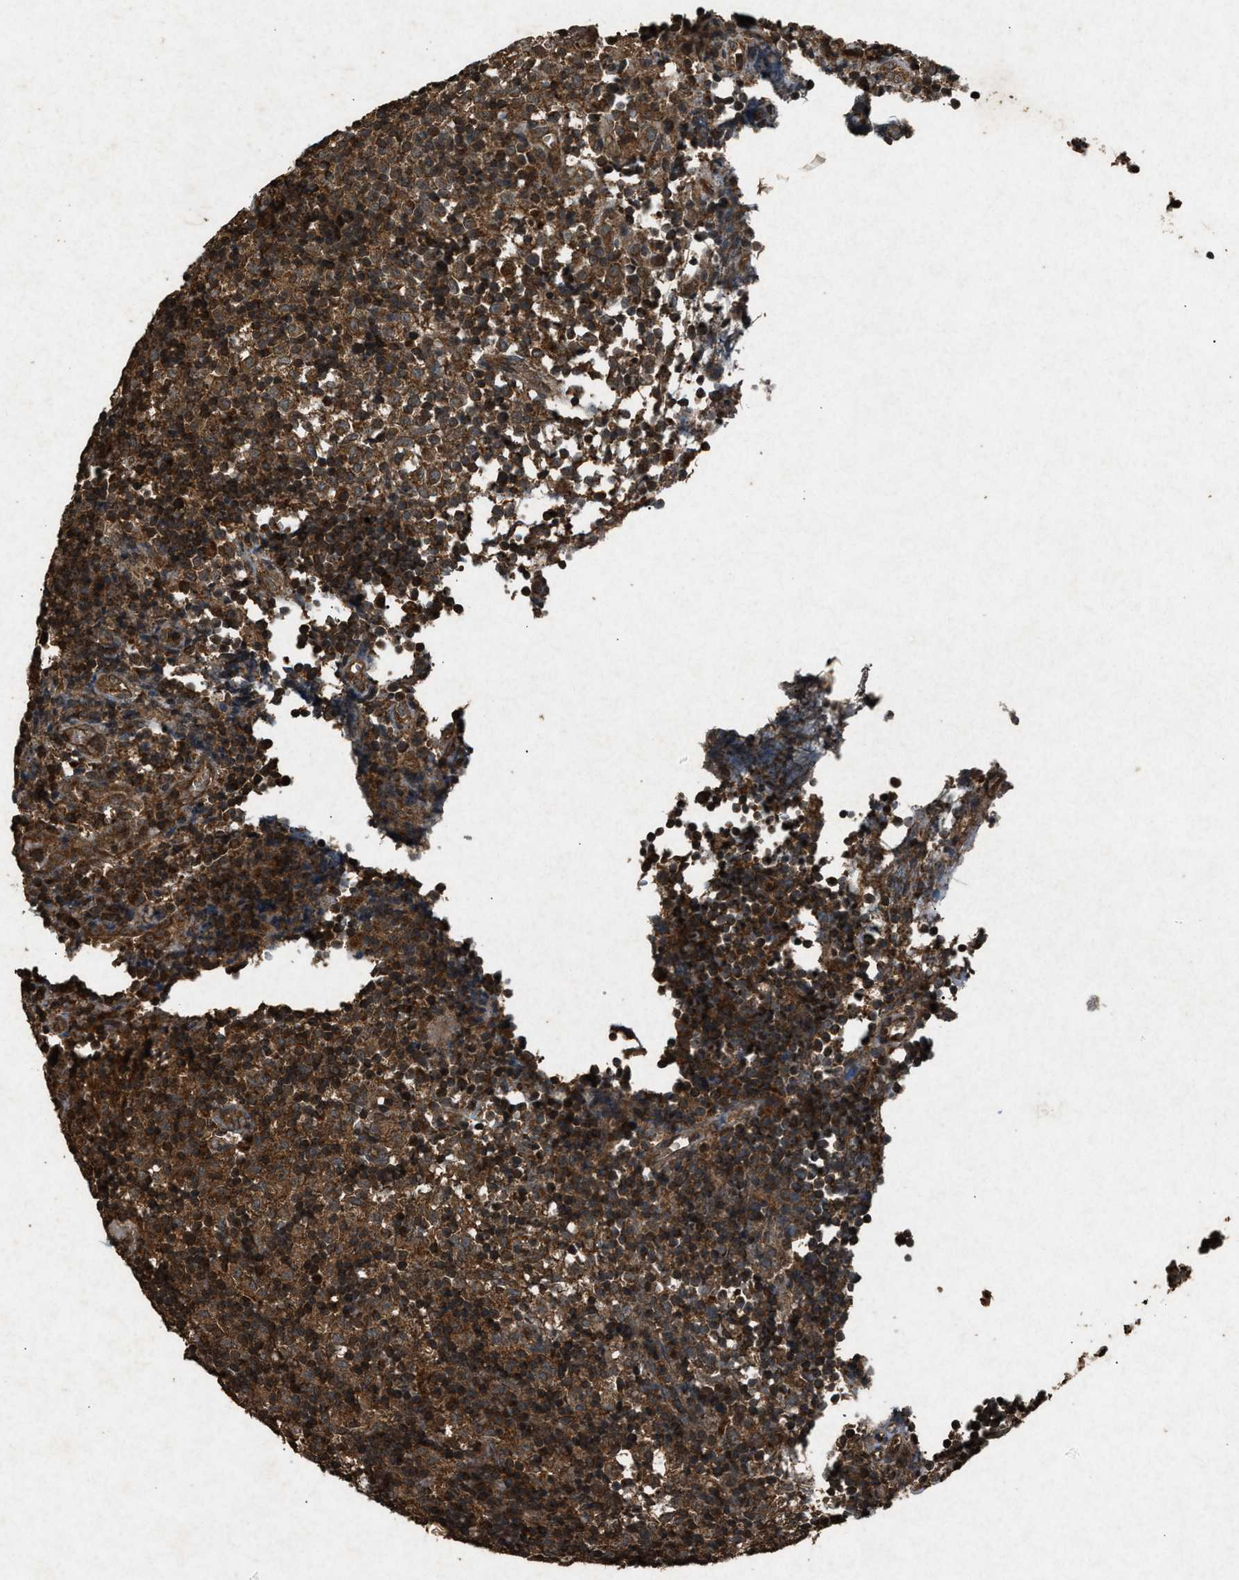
{"staining": {"intensity": "moderate", "quantity": ">75%", "location": "cytoplasmic/membranous"}, "tissue": "lymph node", "cell_type": "Germinal center cells", "image_type": "normal", "snomed": [{"axis": "morphology", "description": "Normal tissue, NOS"}, {"axis": "morphology", "description": "Inflammation, NOS"}, {"axis": "topography", "description": "Lymph node"}], "caption": "This histopathology image exhibits IHC staining of unremarkable lymph node, with medium moderate cytoplasmic/membranous staining in approximately >75% of germinal center cells.", "gene": "OAS1", "patient": {"sex": "male", "age": 55}}